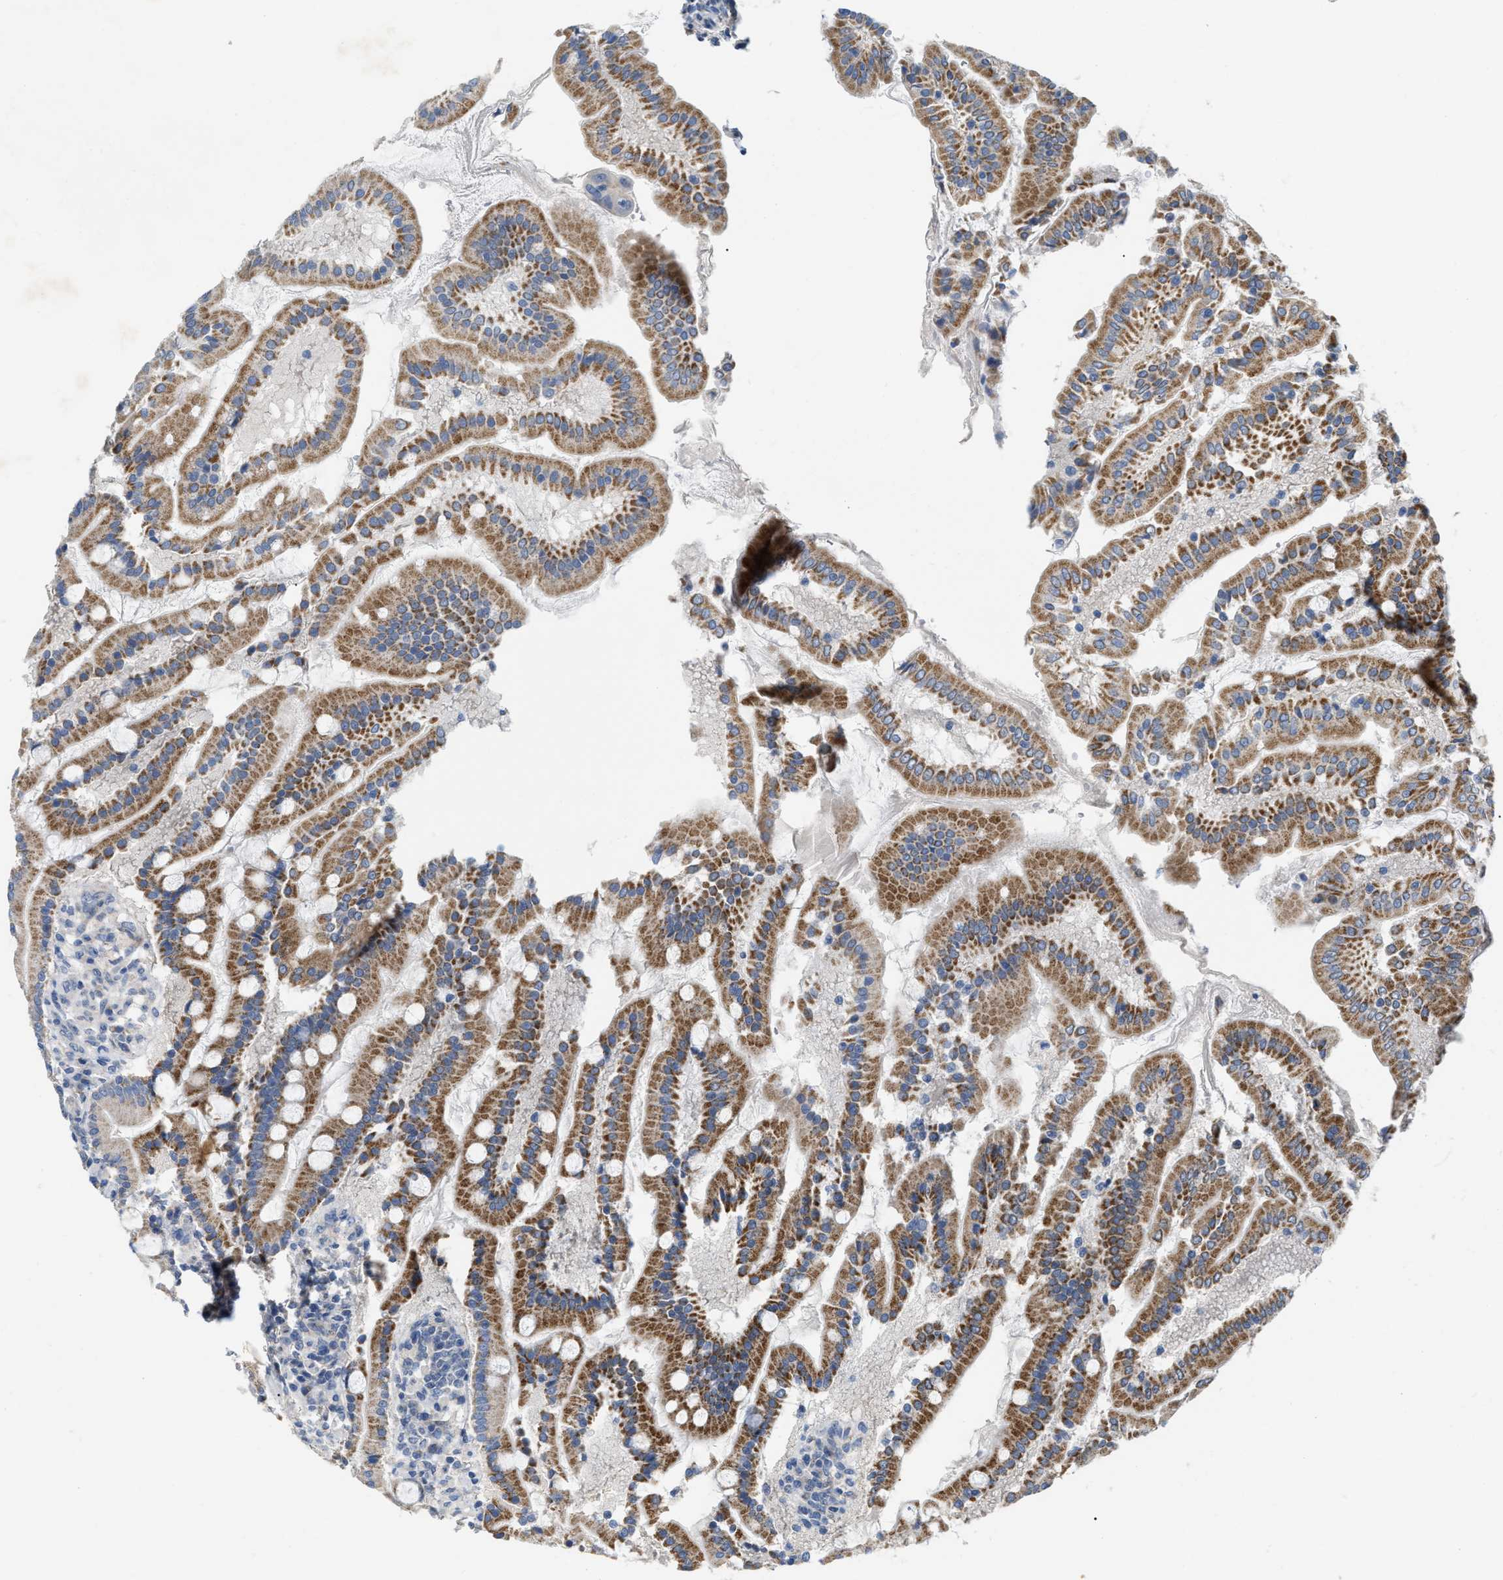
{"staining": {"intensity": "moderate", "quantity": ">75%", "location": "cytoplasmic/membranous"}, "tissue": "duodenum", "cell_type": "Glandular cells", "image_type": "normal", "snomed": [{"axis": "morphology", "description": "Normal tissue, NOS"}, {"axis": "topography", "description": "Duodenum"}], "caption": "Glandular cells reveal medium levels of moderate cytoplasmic/membranous positivity in about >75% of cells in benign human duodenum.", "gene": "DHX58", "patient": {"sex": "male", "age": 50}}